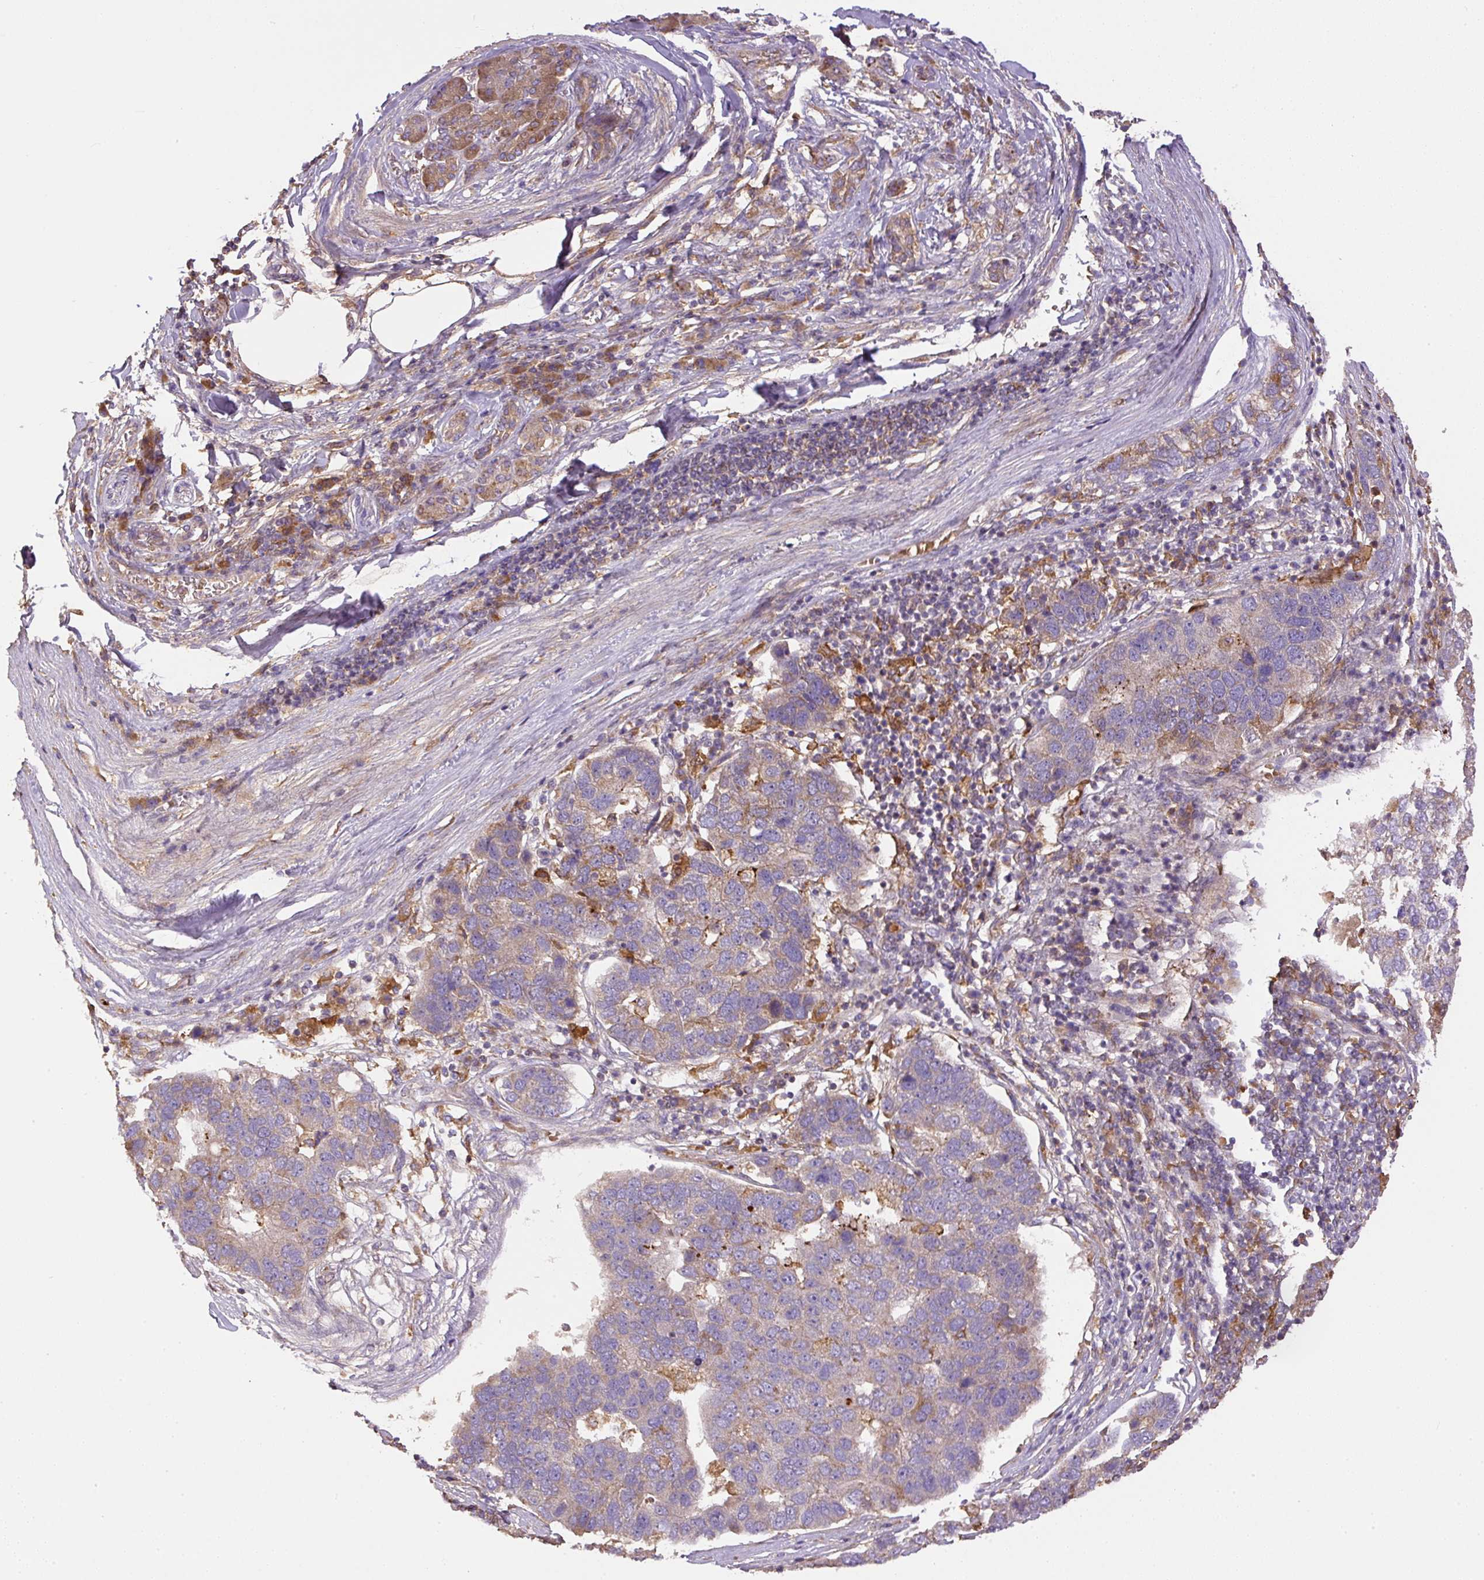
{"staining": {"intensity": "weak", "quantity": "<25%", "location": "cytoplasmic/membranous"}, "tissue": "pancreatic cancer", "cell_type": "Tumor cells", "image_type": "cancer", "snomed": [{"axis": "morphology", "description": "Adenocarcinoma, NOS"}, {"axis": "topography", "description": "Pancreas"}], "caption": "A high-resolution histopathology image shows immunohistochemistry staining of pancreatic cancer (adenocarcinoma), which demonstrates no significant positivity in tumor cells.", "gene": "DAPK1", "patient": {"sex": "female", "age": 61}}